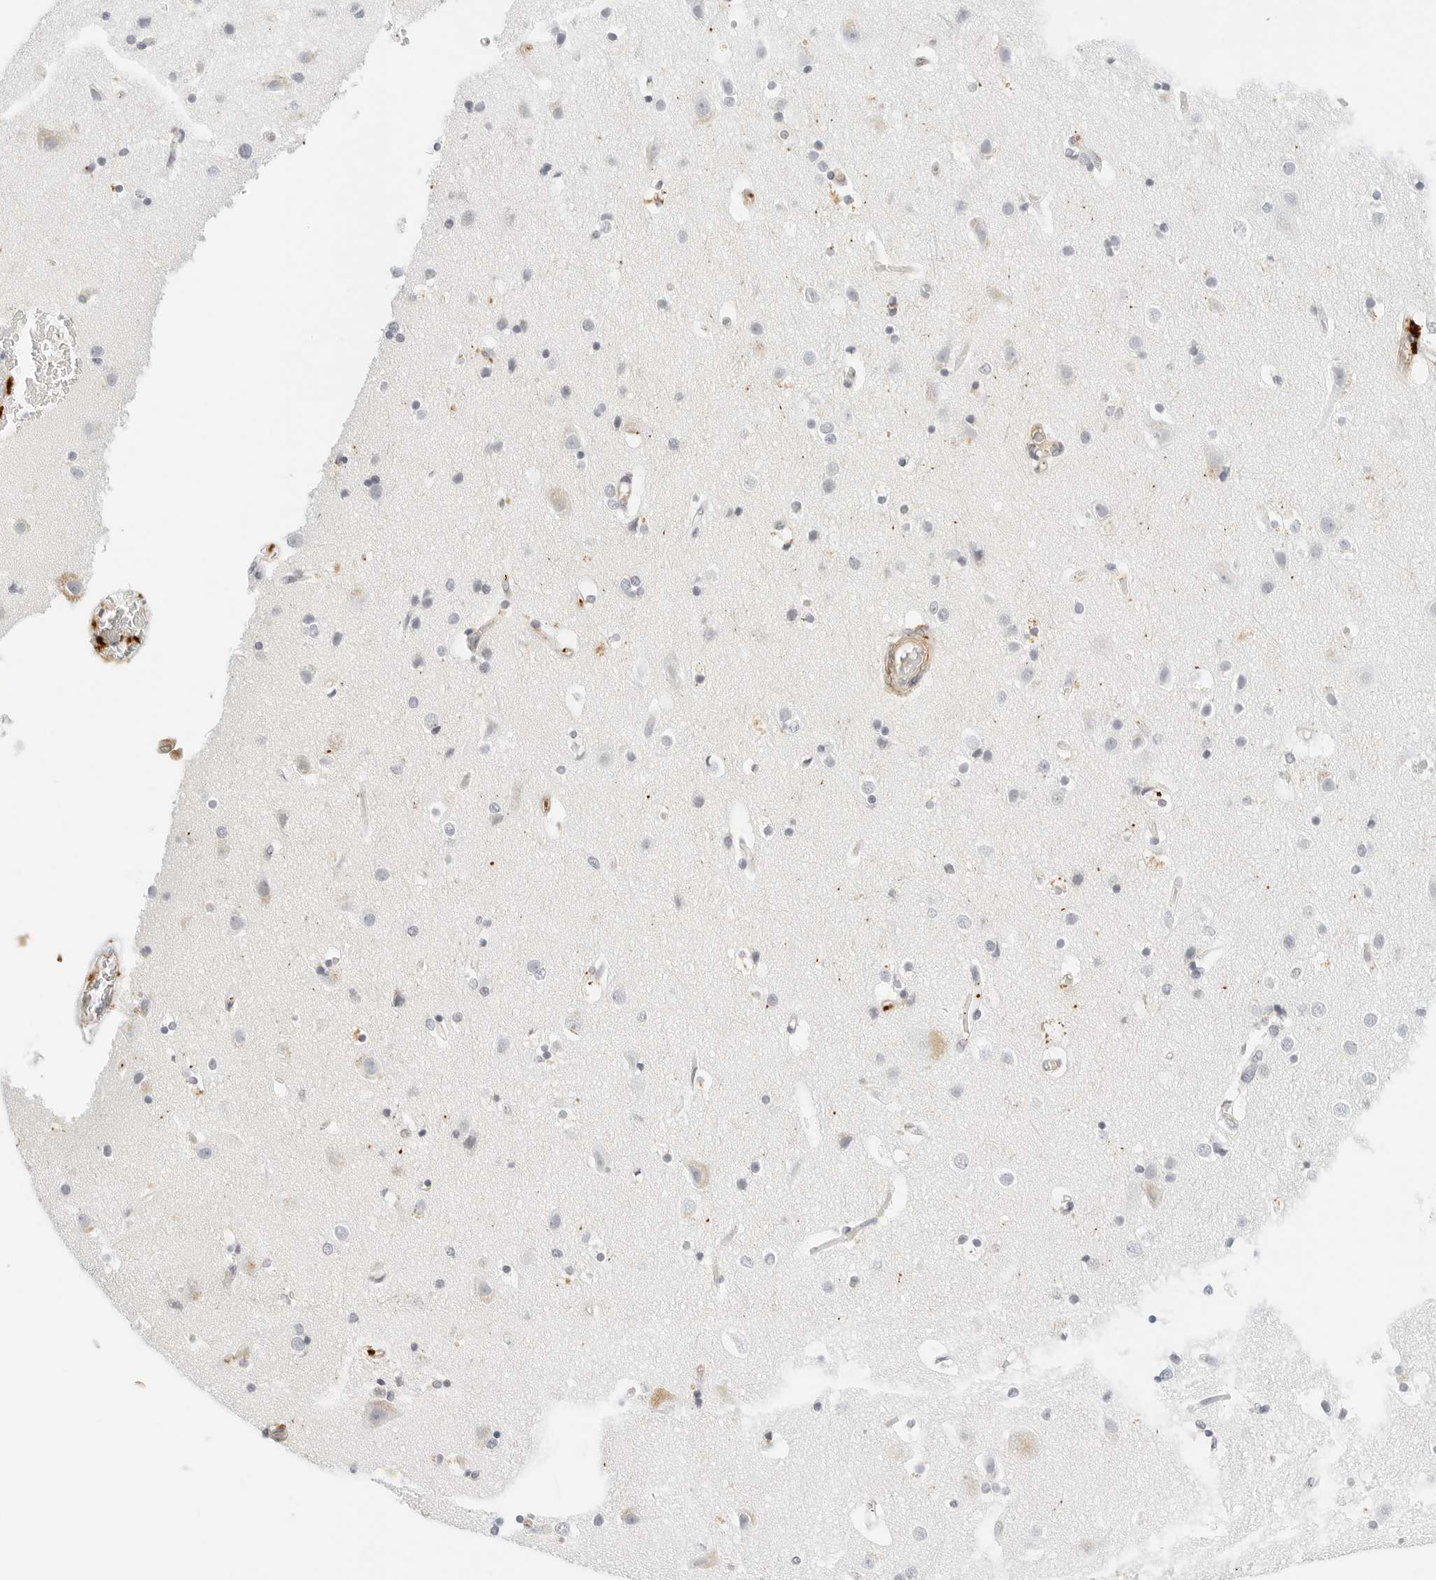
{"staining": {"intensity": "negative", "quantity": "none", "location": "none"}, "tissue": "cerebral cortex", "cell_type": "Endothelial cells", "image_type": "normal", "snomed": [{"axis": "morphology", "description": "Normal tissue, NOS"}, {"axis": "topography", "description": "Cerebral cortex"}], "caption": "The immunohistochemistry histopathology image has no significant expression in endothelial cells of cerebral cortex.", "gene": "PKDCC", "patient": {"sex": "male", "age": 54}}